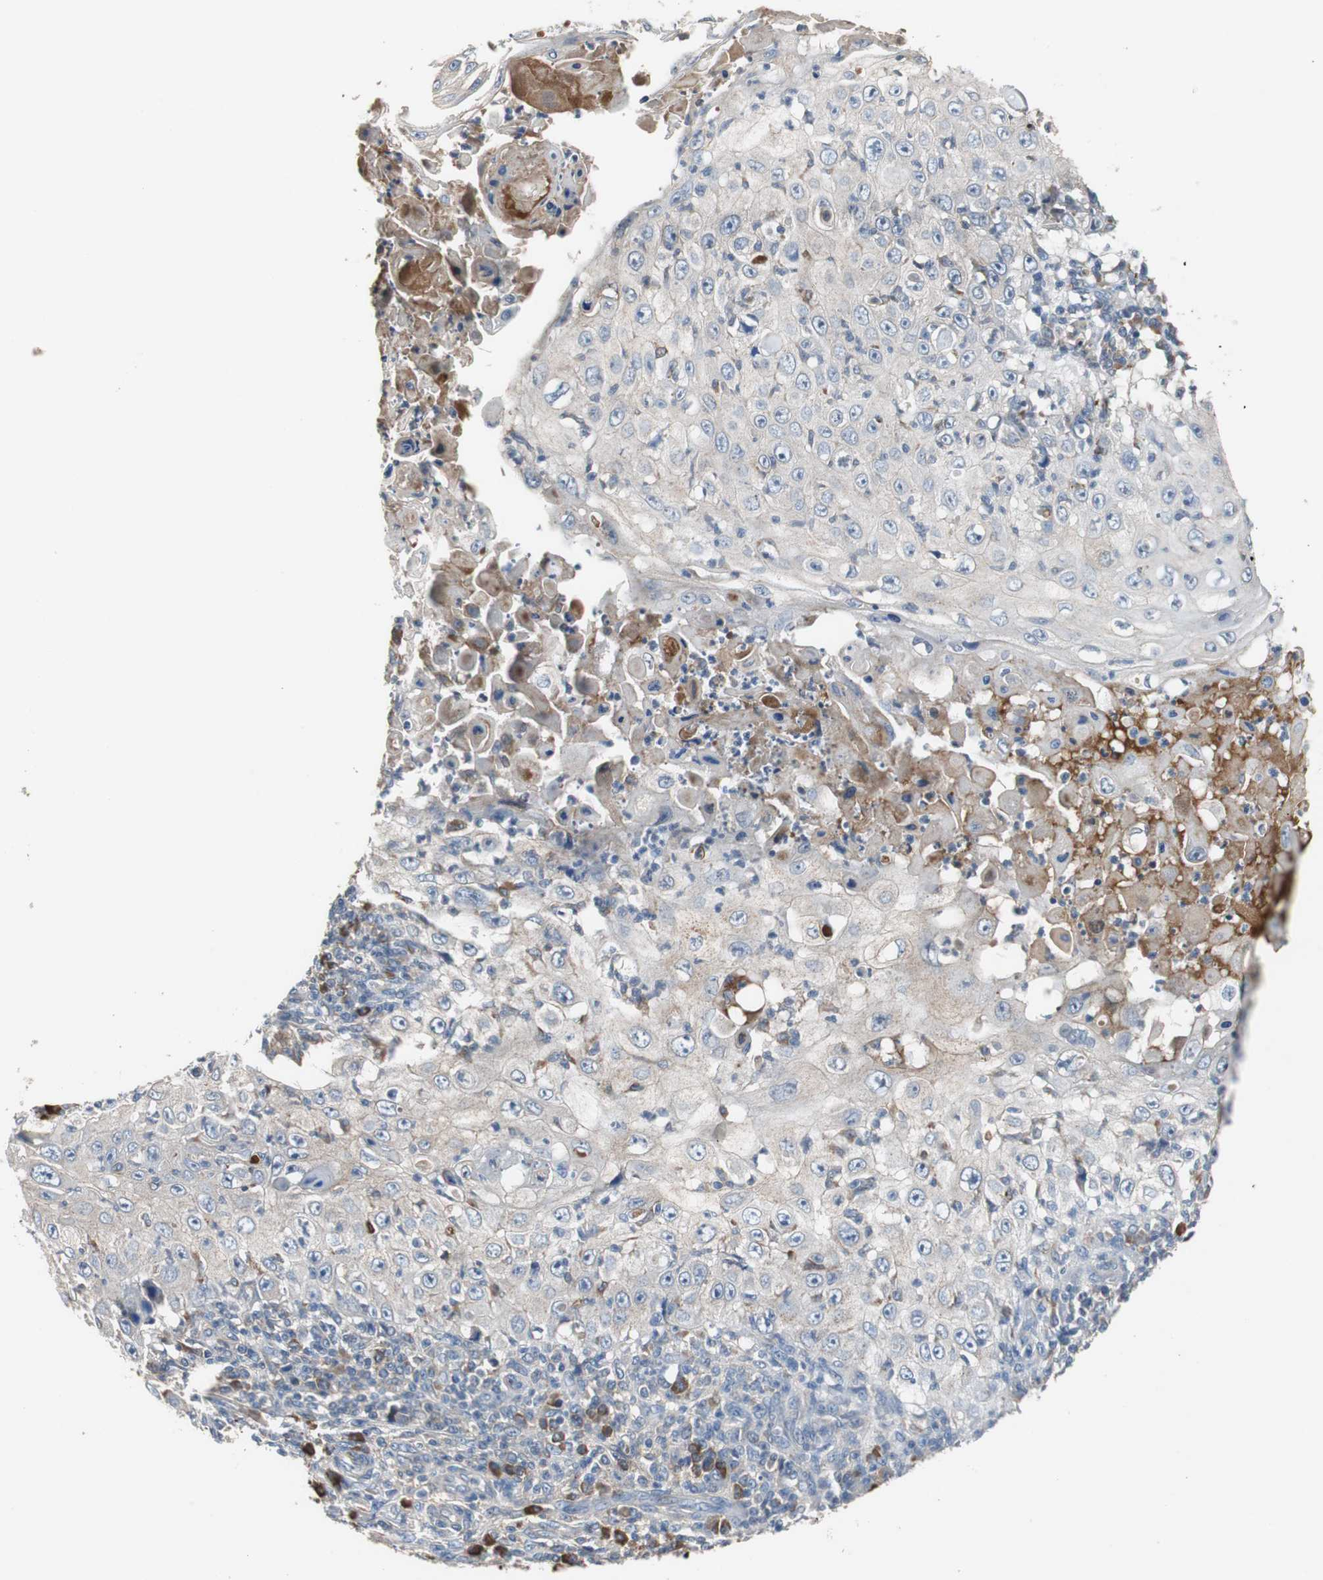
{"staining": {"intensity": "weak", "quantity": "<25%", "location": "cytoplasmic/membranous"}, "tissue": "skin cancer", "cell_type": "Tumor cells", "image_type": "cancer", "snomed": [{"axis": "morphology", "description": "Squamous cell carcinoma, NOS"}, {"axis": "topography", "description": "Skin"}], "caption": "This is an immunohistochemistry (IHC) micrograph of skin cancer. There is no positivity in tumor cells.", "gene": "SORT1", "patient": {"sex": "male", "age": 86}}